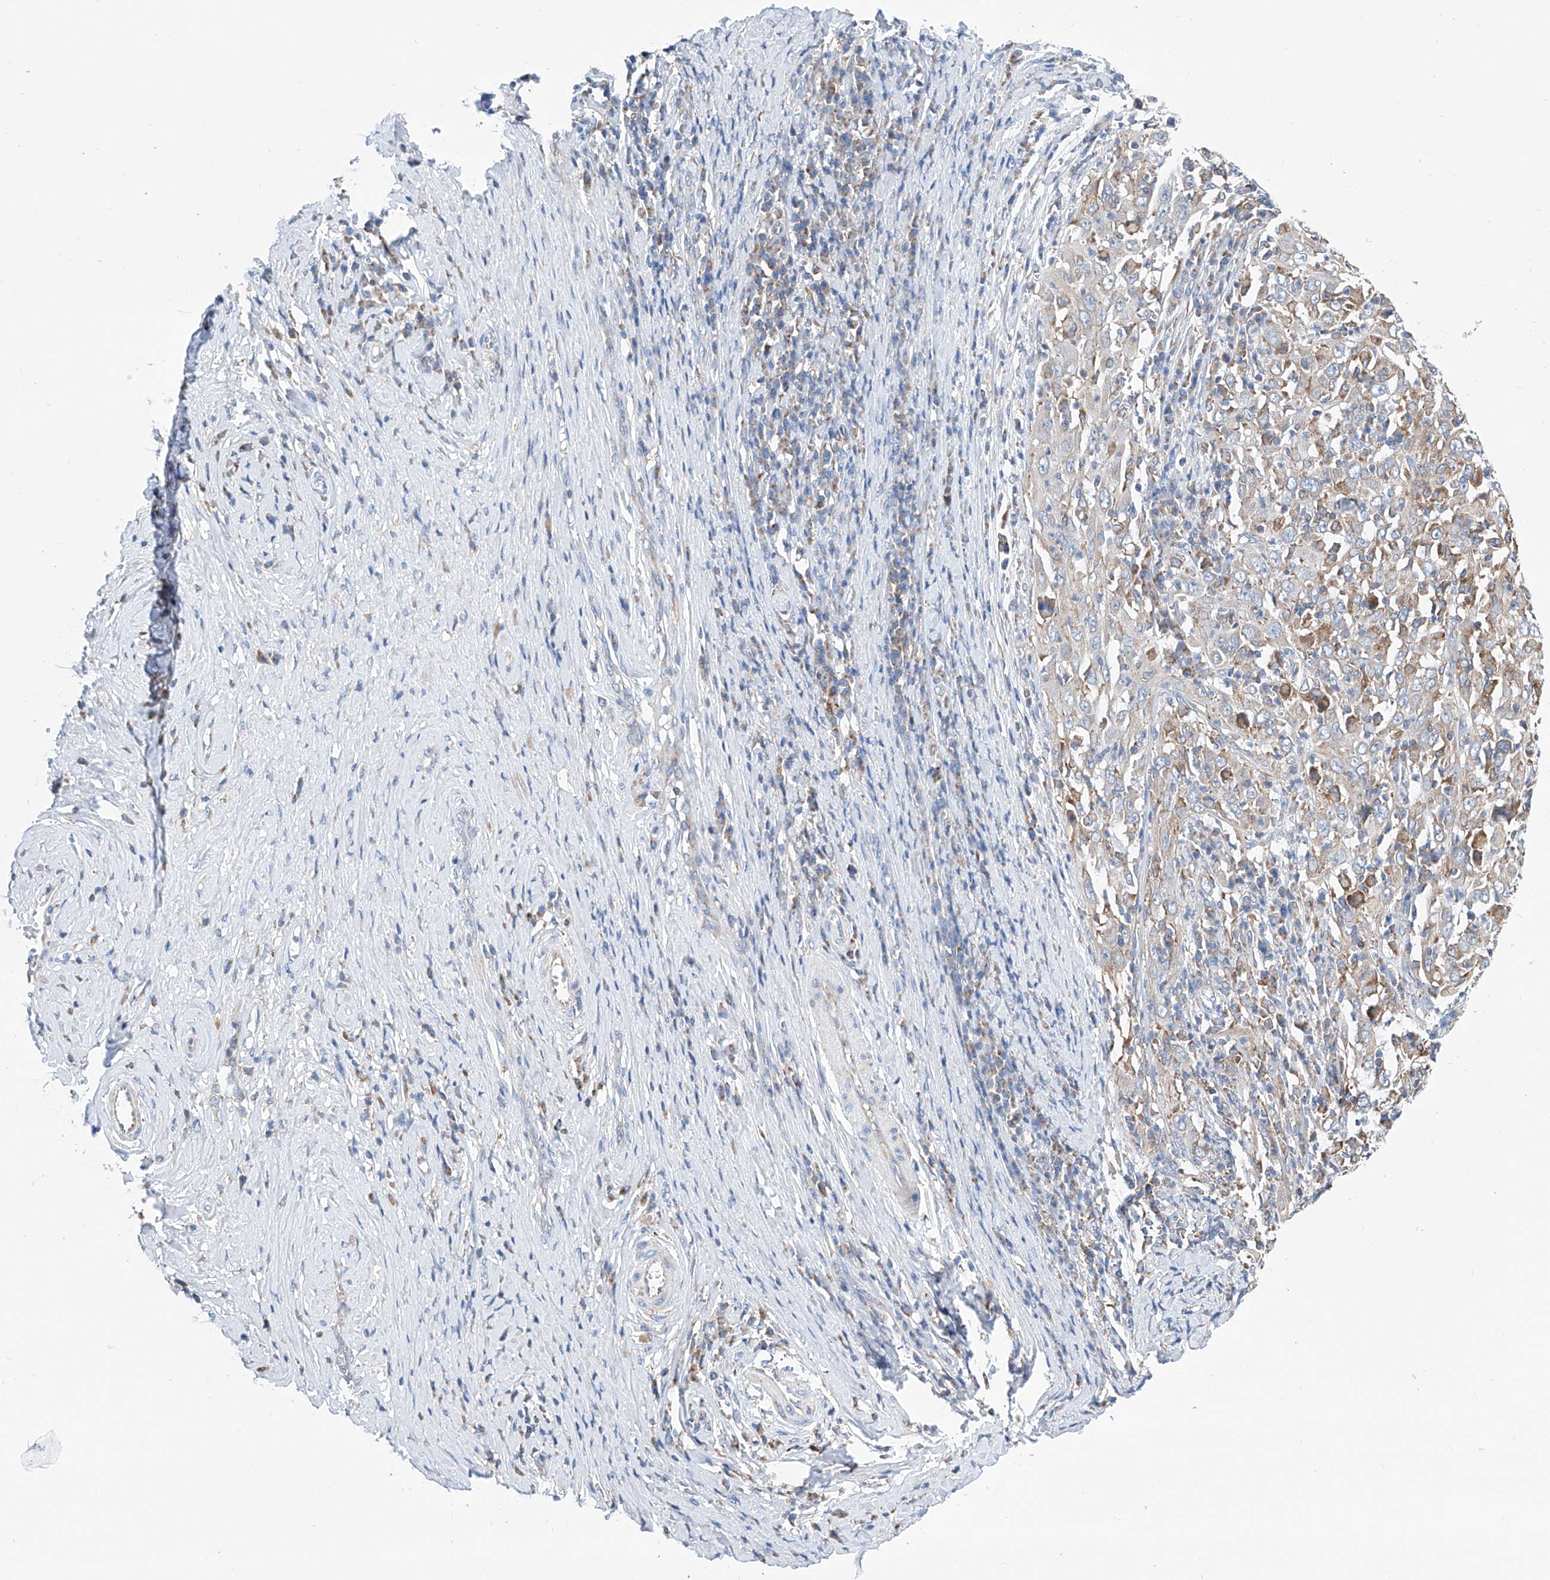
{"staining": {"intensity": "weak", "quantity": "<25%", "location": "cytoplasmic/membranous"}, "tissue": "cervical cancer", "cell_type": "Tumor cells", "image_type": "cancer", "snomed": [{"axis": "morphology", "description": "Squamous cell carcinoma, NOS"}, {"axis": "topography", "description": "Cervix"}], "caption": "Immunohistochemistry (IHC) image of neoplastic tissue: cervical squamous cell carcinoma stained with DAB displays no significant protein positivity in tumor cells.", "gene": "MAD2L1", "patient": {"sex": "female", "age": 46}}